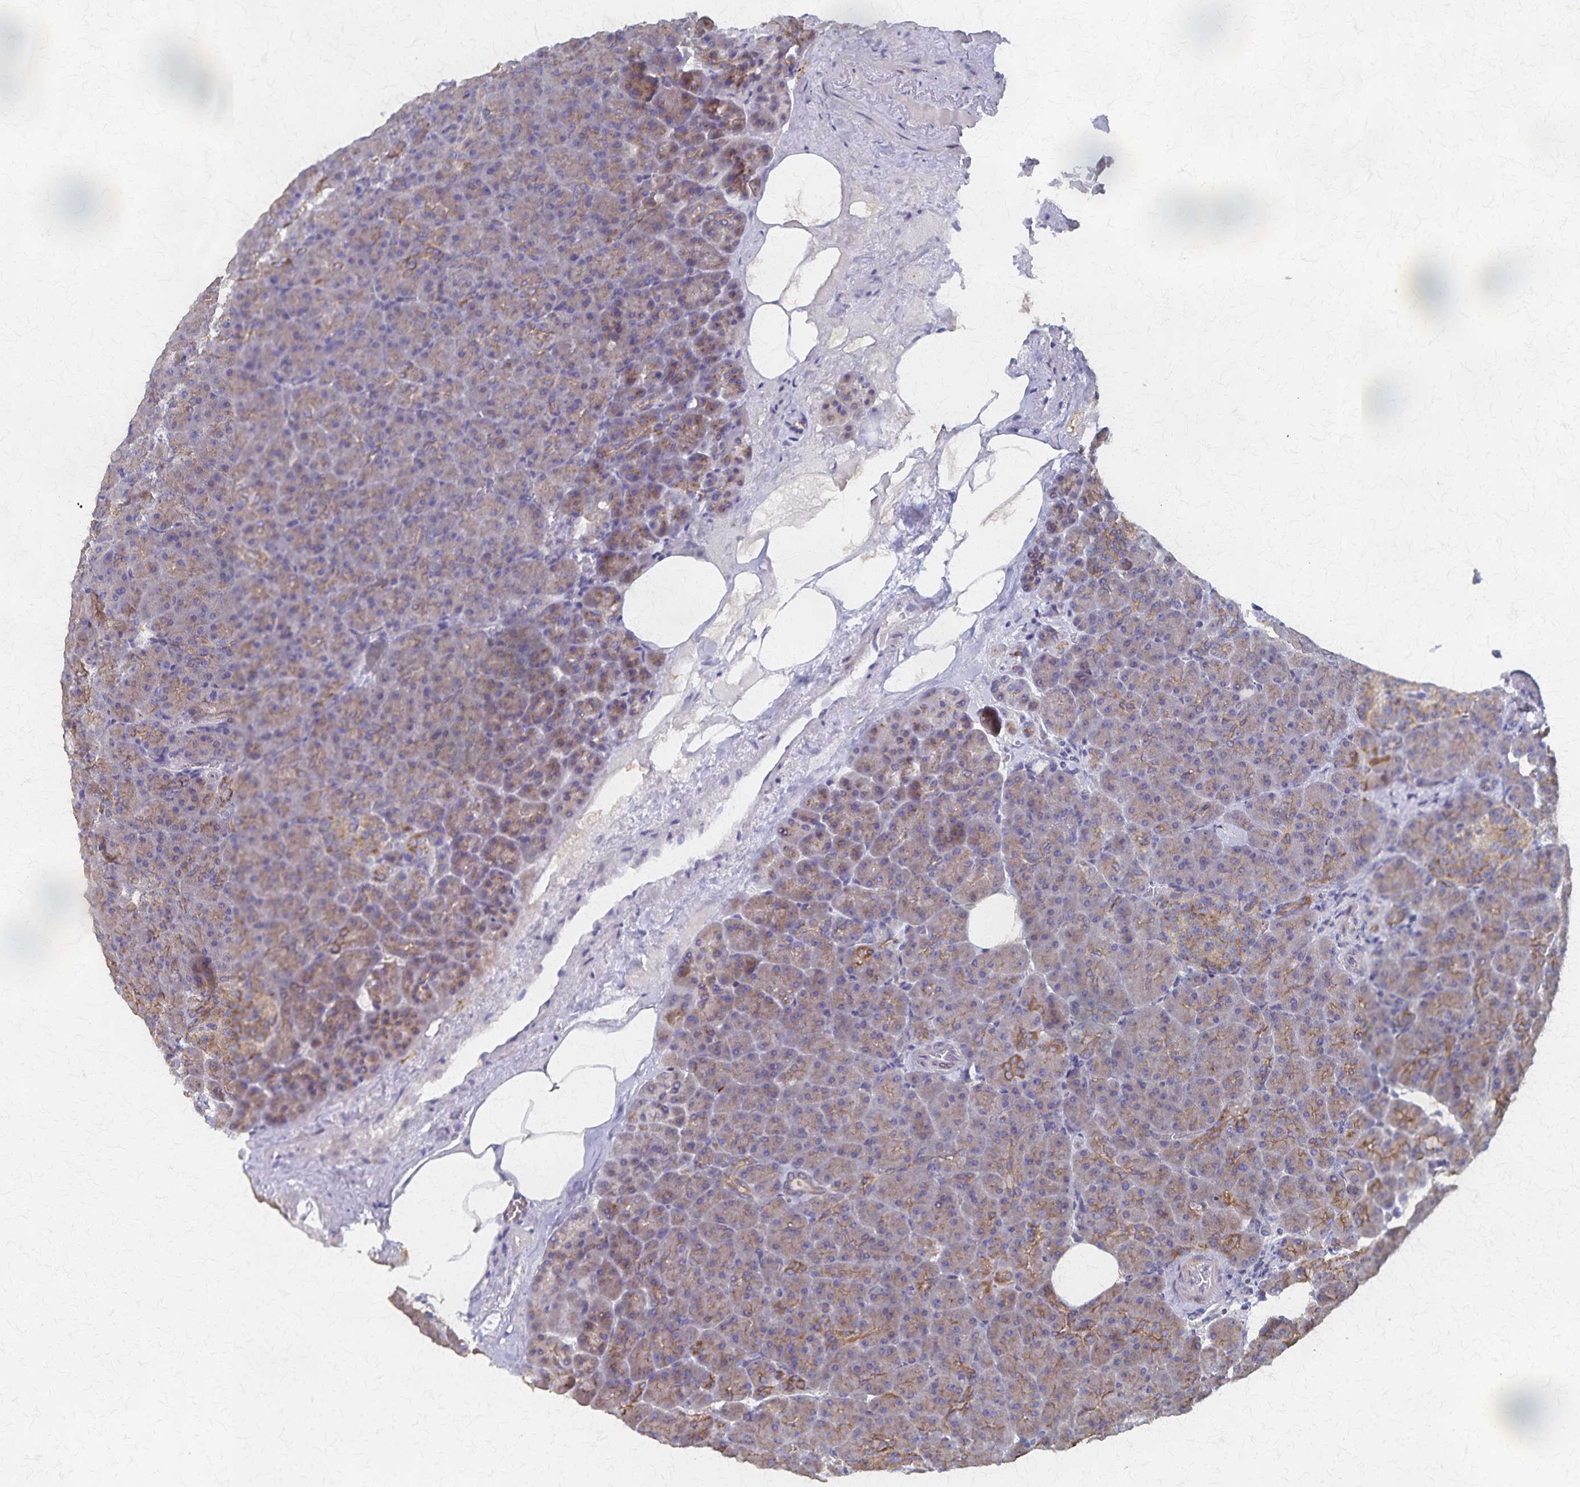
{"staining": {"intensity": "moderate", "quantity": "25%-75%", "location": "cytoplasmic/membranous"}, "tissue": "pancreas", "cell_type": "Exocrine glandular cells", "image_type": "normal", "snomed": [{"axis": "morphology", "description": "Normal tissue, NOS"}, {"axis": "topography", "description": "Pancreas"}], "caption": "Exocrine glandular cells exhibit moderate cytoplasmic/membranous positivity in approximately 25%-75% of cells in normal pancreas.", "gene": "PGAP2", "patient": {"sex": "female", "age": 74}}